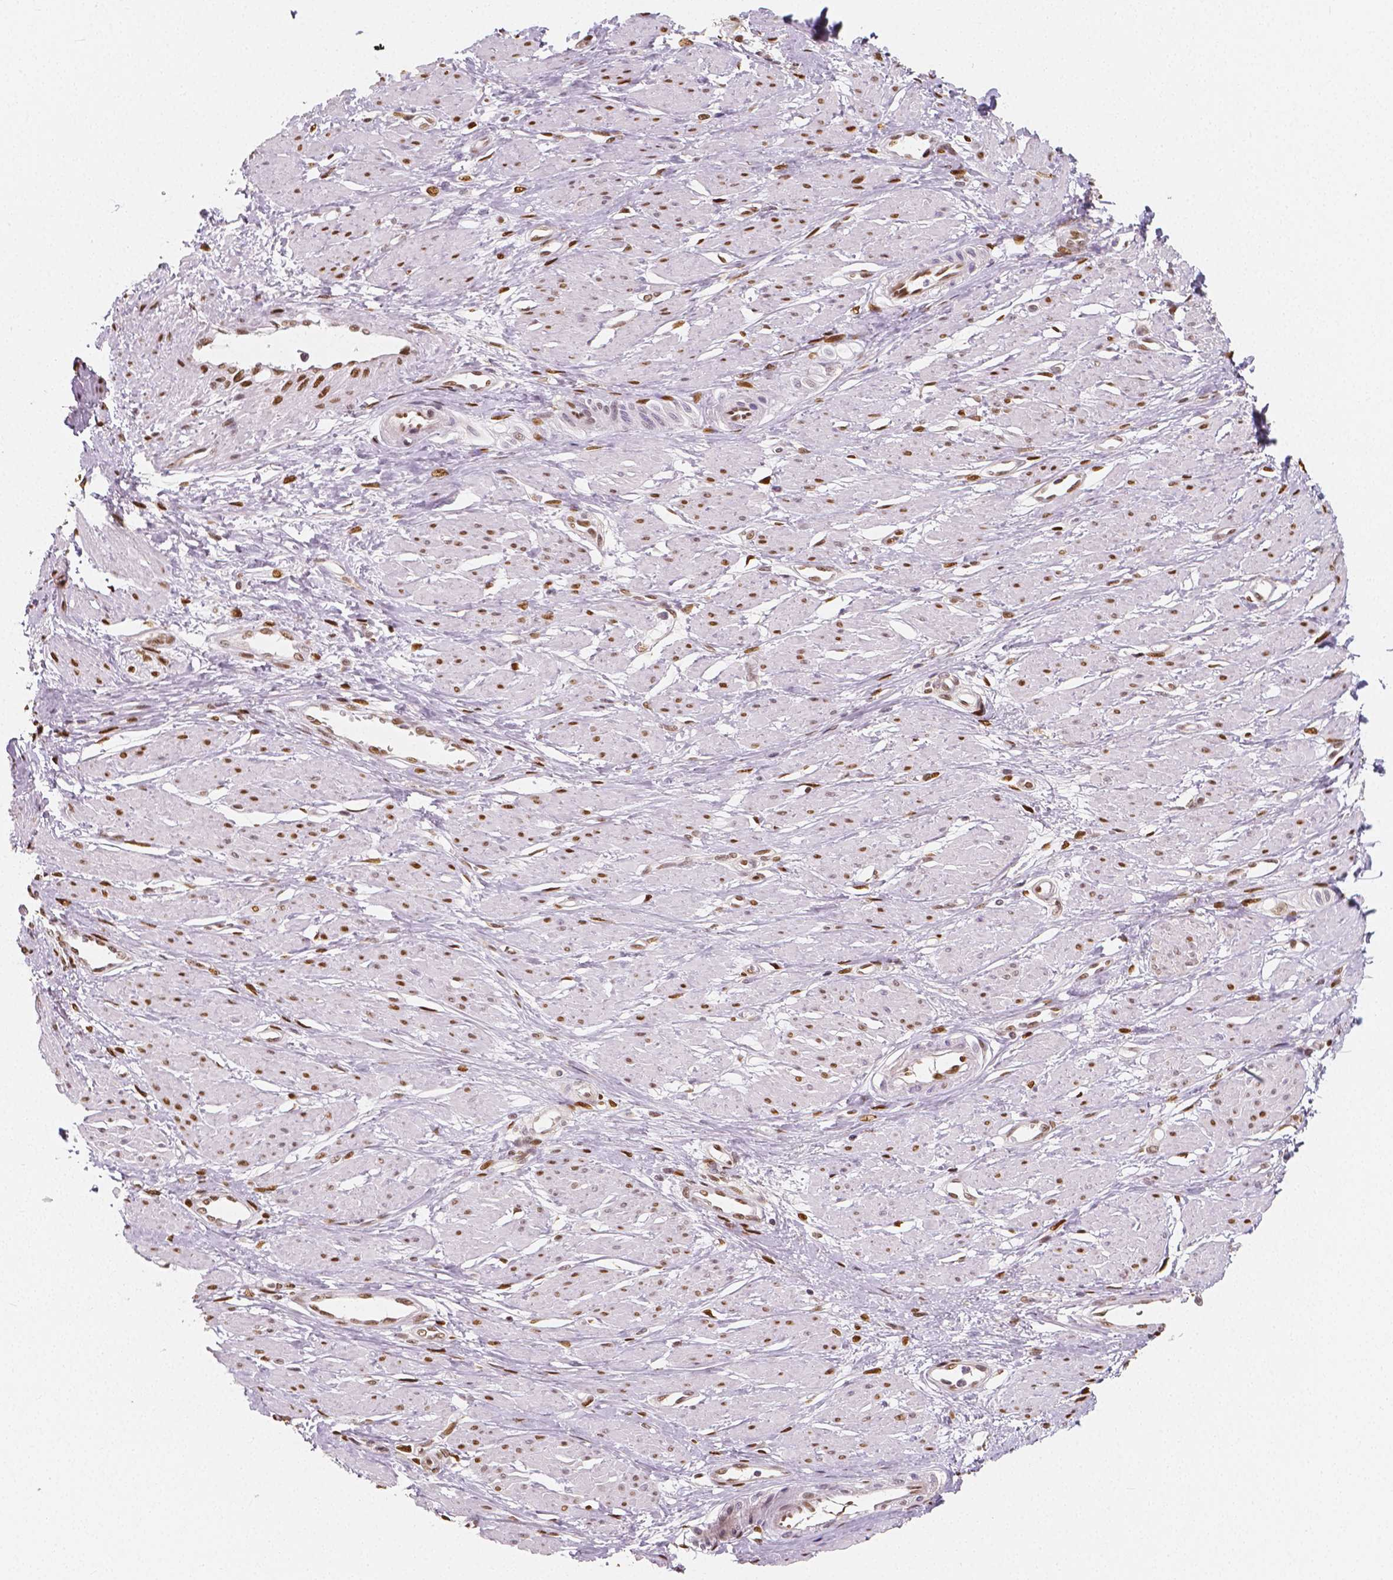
{"staining": {"intensity": "moderate", "quantity": ">75%", "location": "nuclear"}, "tissue": "smooth muscle", "cell_type": "Smooth muscle cells", "image_type": "normal", "snomed": [{"axis": "morphology", "description": "Normal tissue, NOS"}, {"axis": "topography", "description": "Smooth muscle"}, {"axis": "topography", "description": "Uterus"}], "caption": "Protein staining demonstrates moderate nuclear expression in about >75% of smooth muscle cells in benign smooth muscle. The protein is shown in brown color, while the nuclei are stained blue.", "gene": "NUCKS1", "patient": {"sex": "female", "age": 39}}